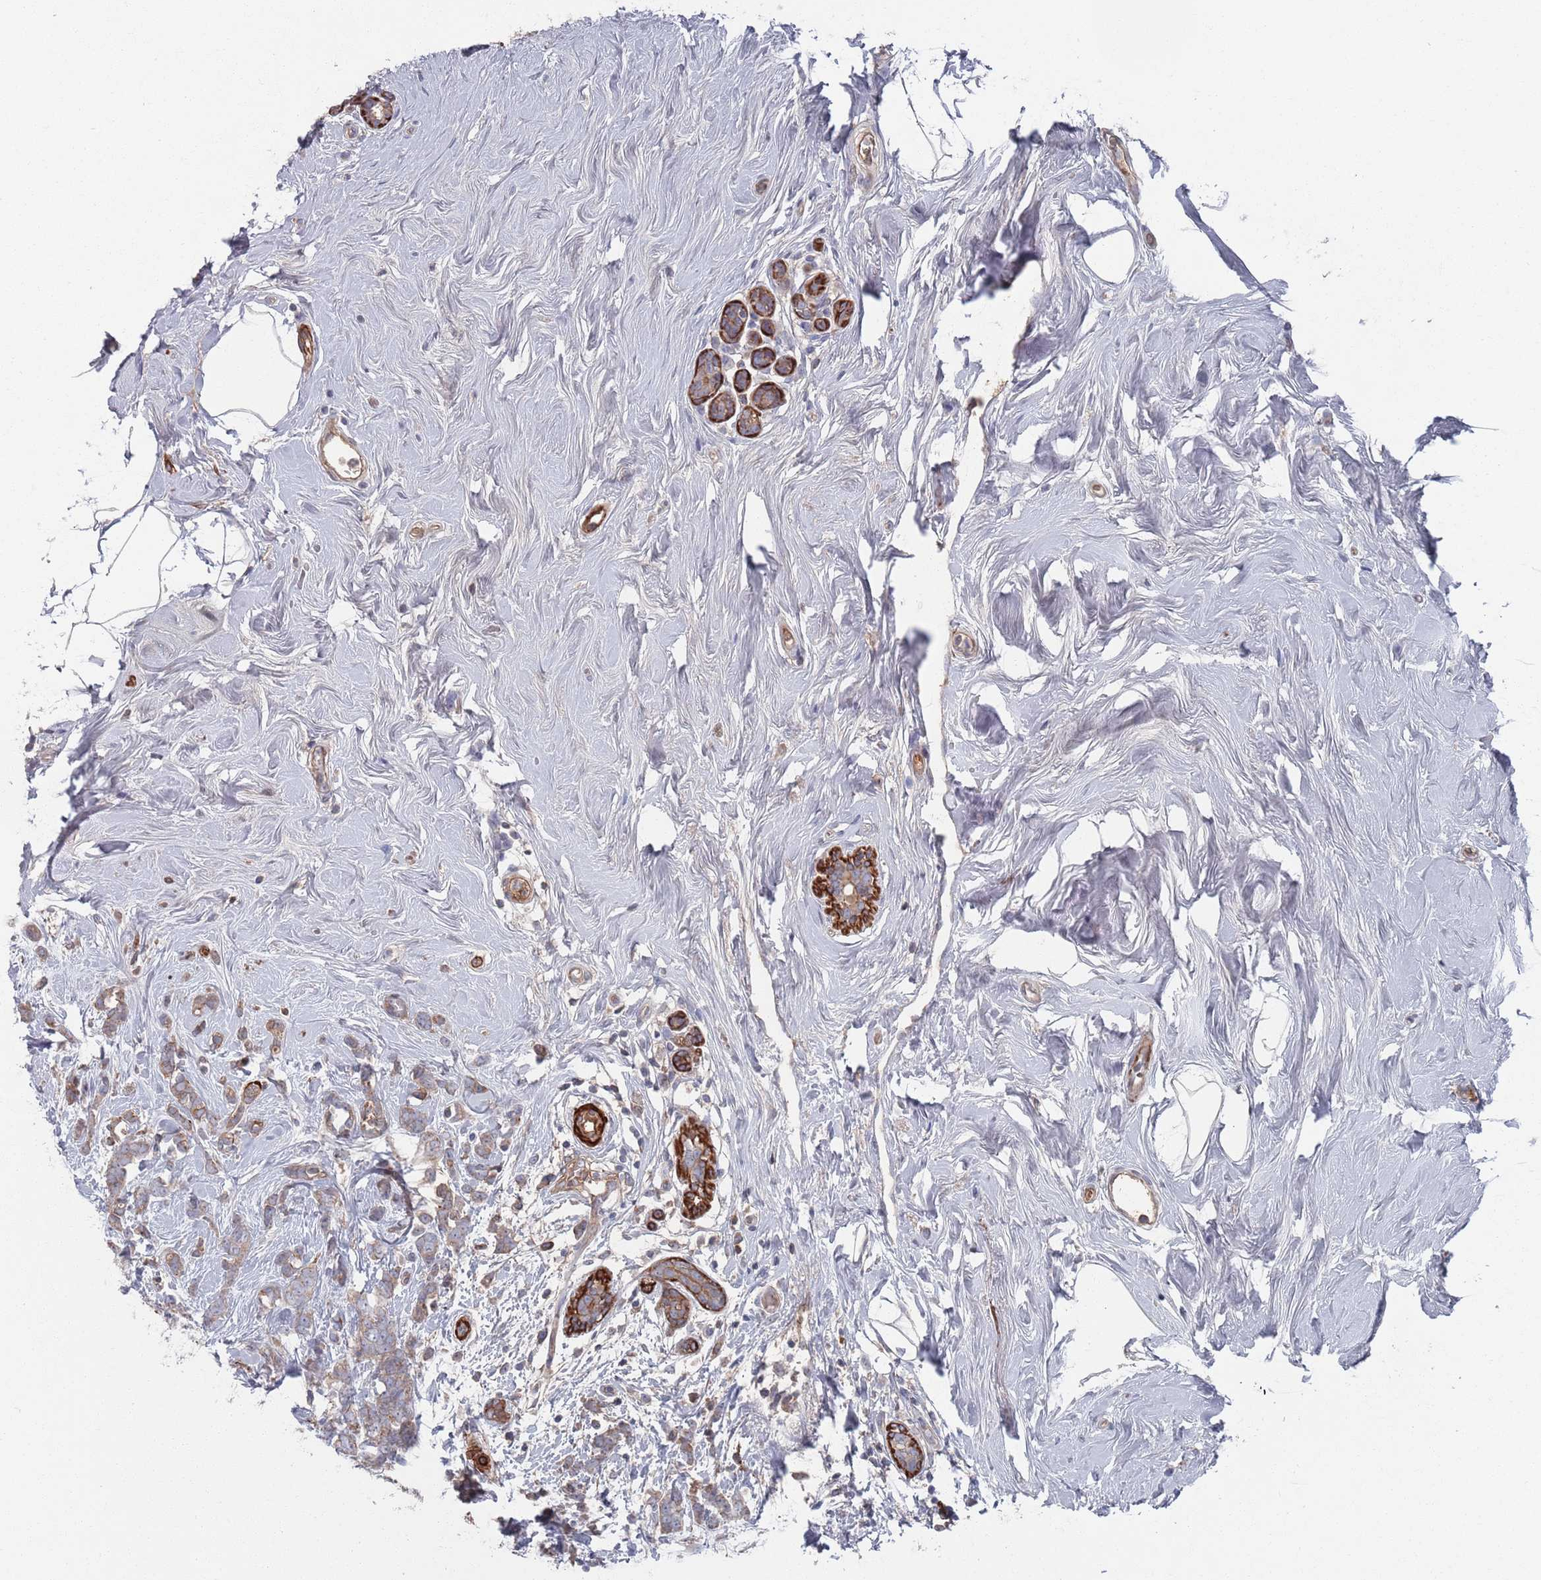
{"staining": {"intensity": "weak", "quantity": ">75%", "location": "cytoplasmic/membranous"}, "tissue": "breast cancer", "cell_type": "Tumor cells", "image_type": "cancer", "snomed": [{"axis": "morphology", "description": "Lobular carcinoma"}, {"axis": "topography", "description": "Breast"}], "caption": "This histopathology image shows immunohistochemistry (IHC) staining of breast cancer (lobular carcinoma), with low weak cytoplasmic/membranous staining in about >75% of tumor cells.", "gene": "PLEKHA4", "patient": {"sex": "female", "age": 58}}